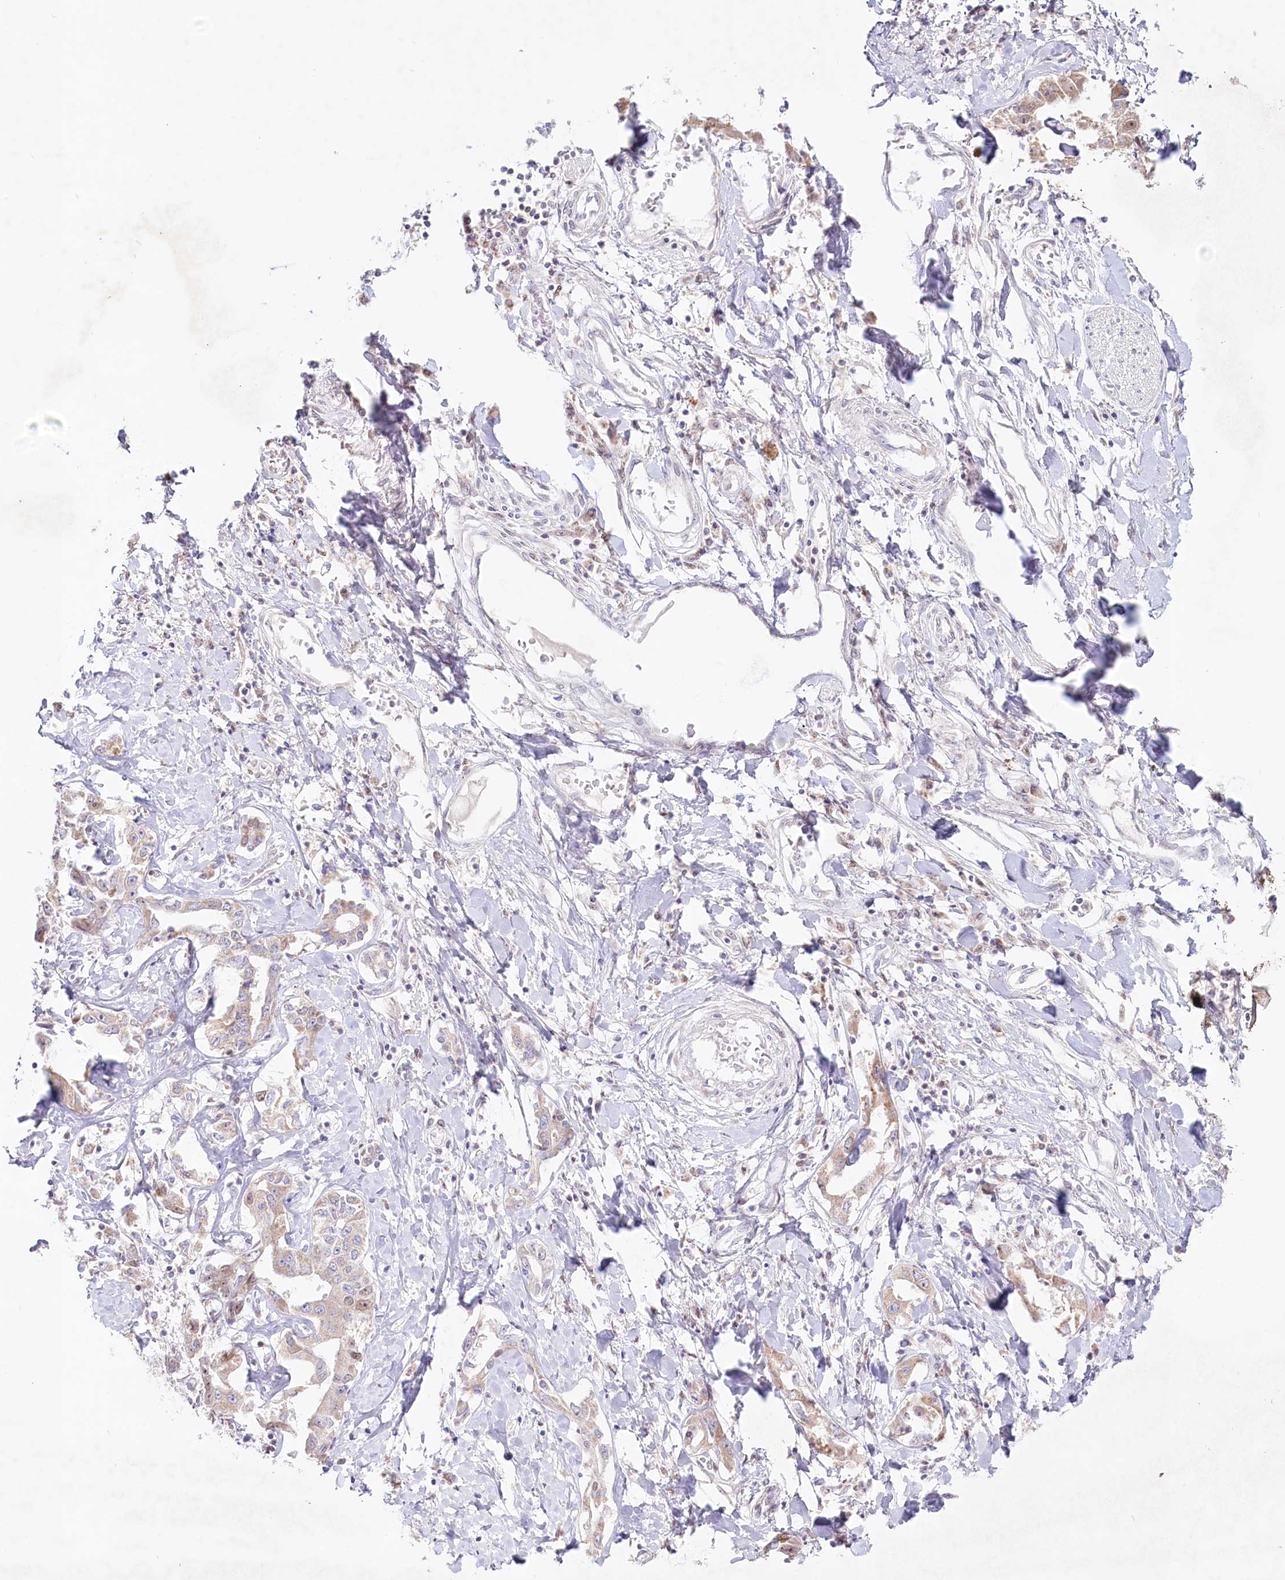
{"staining": {"intensity": "weak", "quantity": ">75%", "location": "cytoplasmic/membranous,nuclear"}, "tissue": "liver cancer", "cell_type": "Tumor cells", "image_type": "cancer", "snomed": [{"axis": "morphology", "description": "Cholangiocarcinoma"}, {"axis": "topography", "description": "Liver"}], "caption": "Immunohistochemical staining of liver cancer exhibits low levels of weak cytoplasmic/membranous and nuclear staining in about >75% of tumor cells.", "gene": "PSAPL1", "patient": {"sex": "male", "age": 59}}